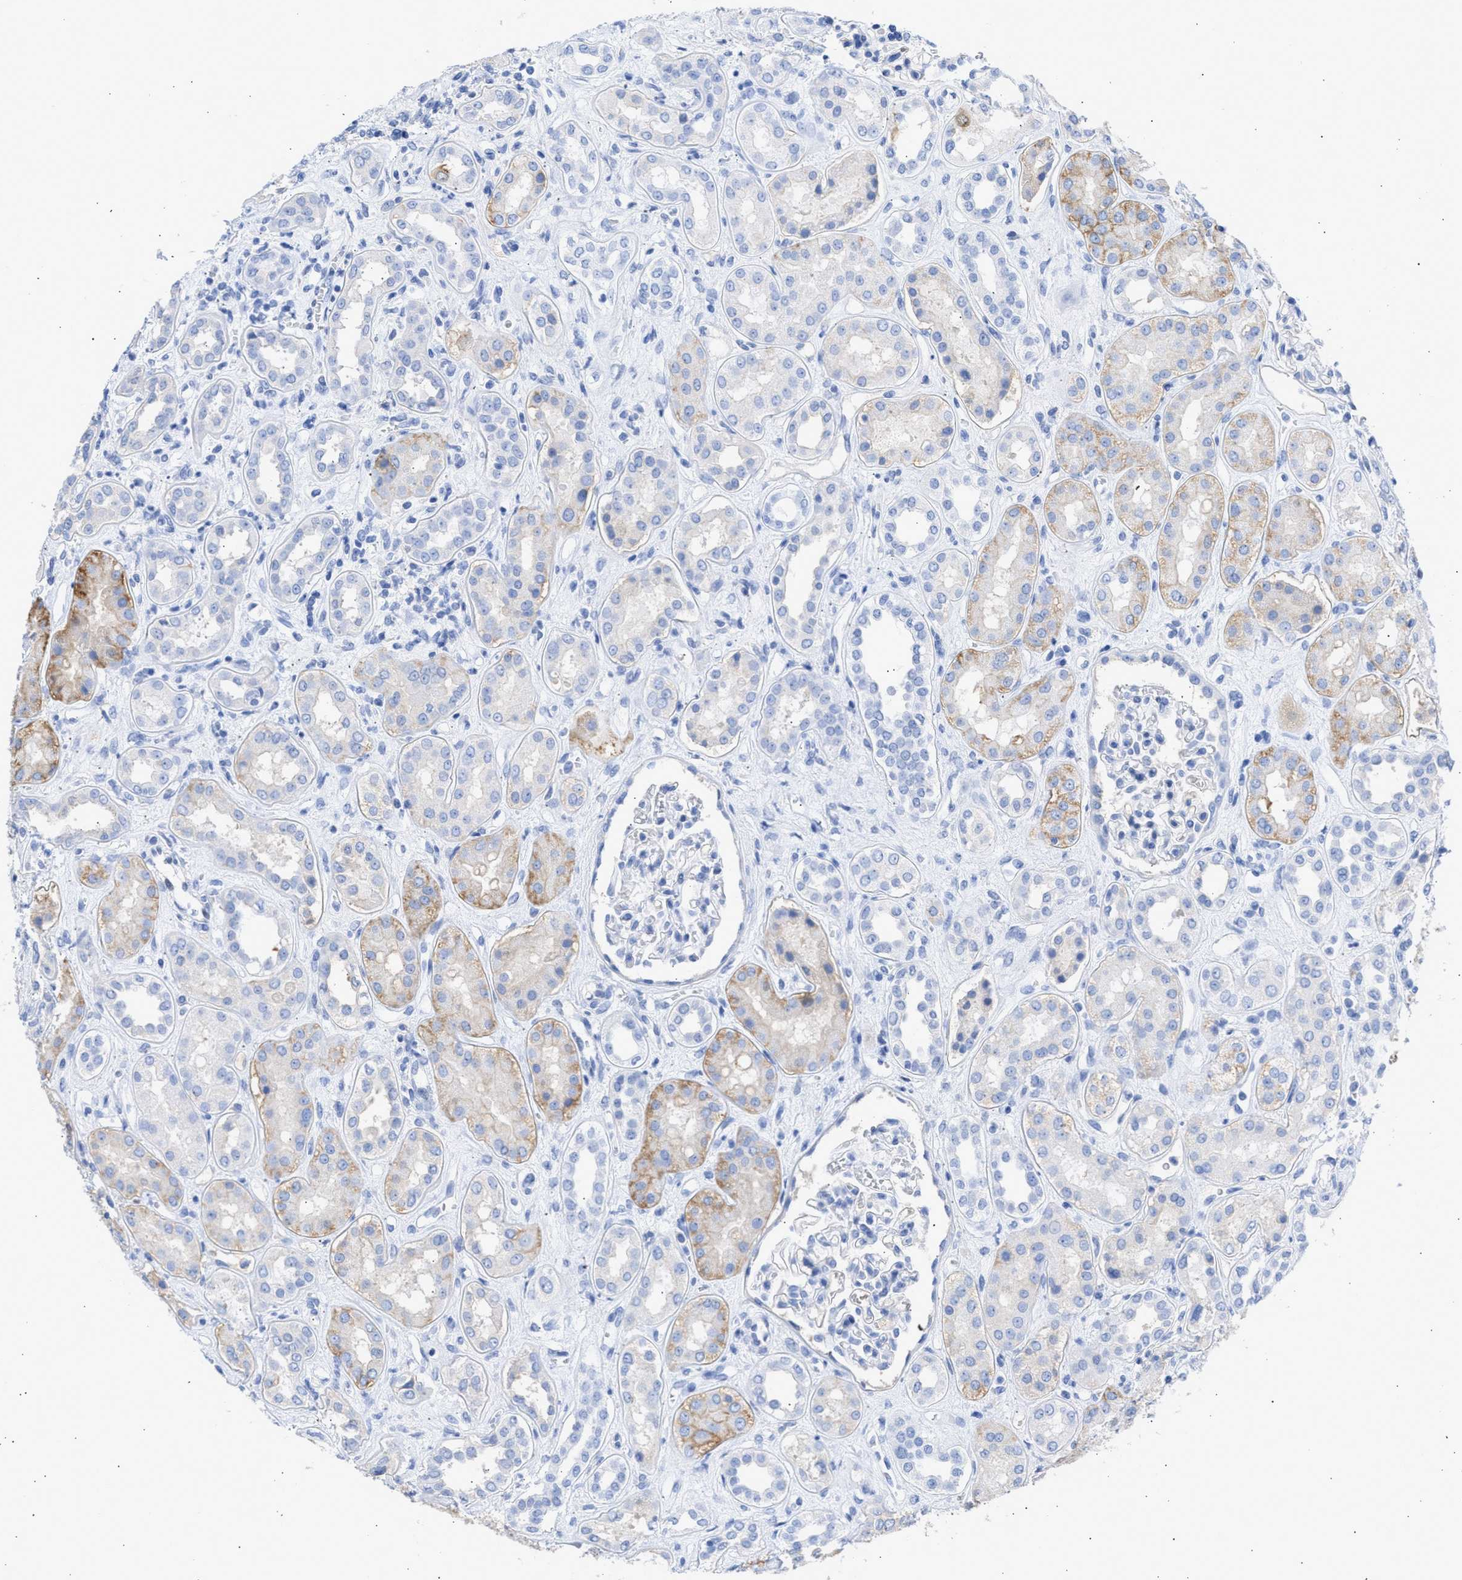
{"staining": {"intensity": "negative", "quantity": "none", "location": "none"}, "tissue": "kidney", "cell_type": "Cells in glomeruli", "image_type": "normal", "snomed": [{"axis": "morphology", "description": "Normal tissue, NOS"}, {"axis": "topography", "description": "Kidney"}], "caption": "Protein analysis of benign kidney exhibits no significant positivity in cells in glomeruli. (DAB immunohistochemistry (IHC) visualized using brightfield microscopy, high magnification).", "gene": "RSPH1", "patient": {"sex": "male", "age": 59}}